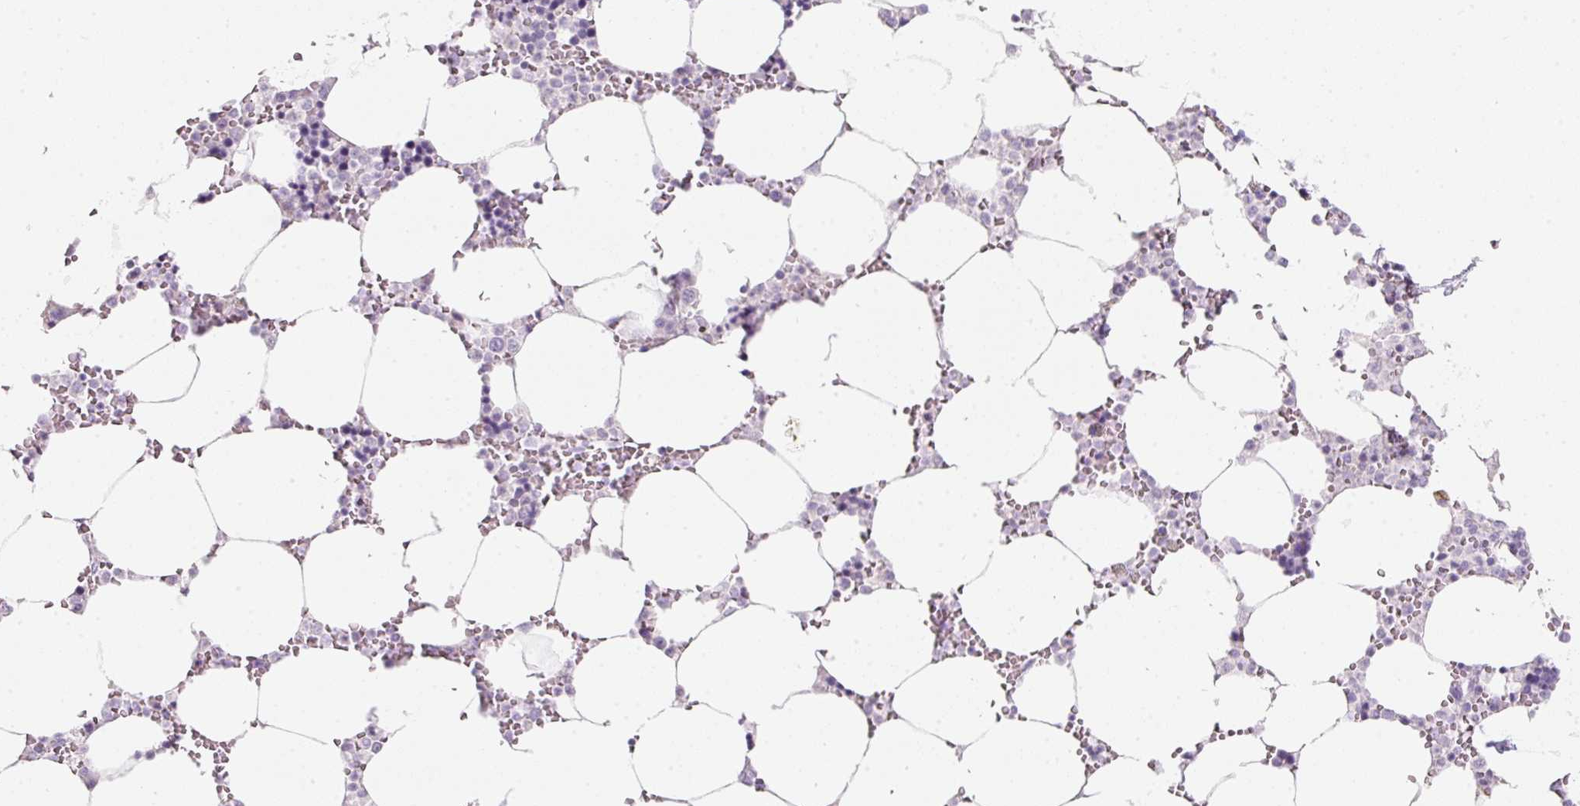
{"staining": {"intensity": "negative", "quantity": "none", "location": "none"}, "tissue": "bone marrow", "cell_type": "Hematopoietic cells", "image_type": "normal", "snomed": [{"axis": "morphology", "description": "Normal tissue, NOS"}, {"axis": "topography", "description": "Bone marrow"}], "caption": "High power microscopy photomicrograph of an immunohistochemistry (IHC) histopathology image of benign bone marrow, revealing no significant expression in hematopoietic cells.", "gene": "SLC2A2", "patient": {"sex": "male", "age": 64}}